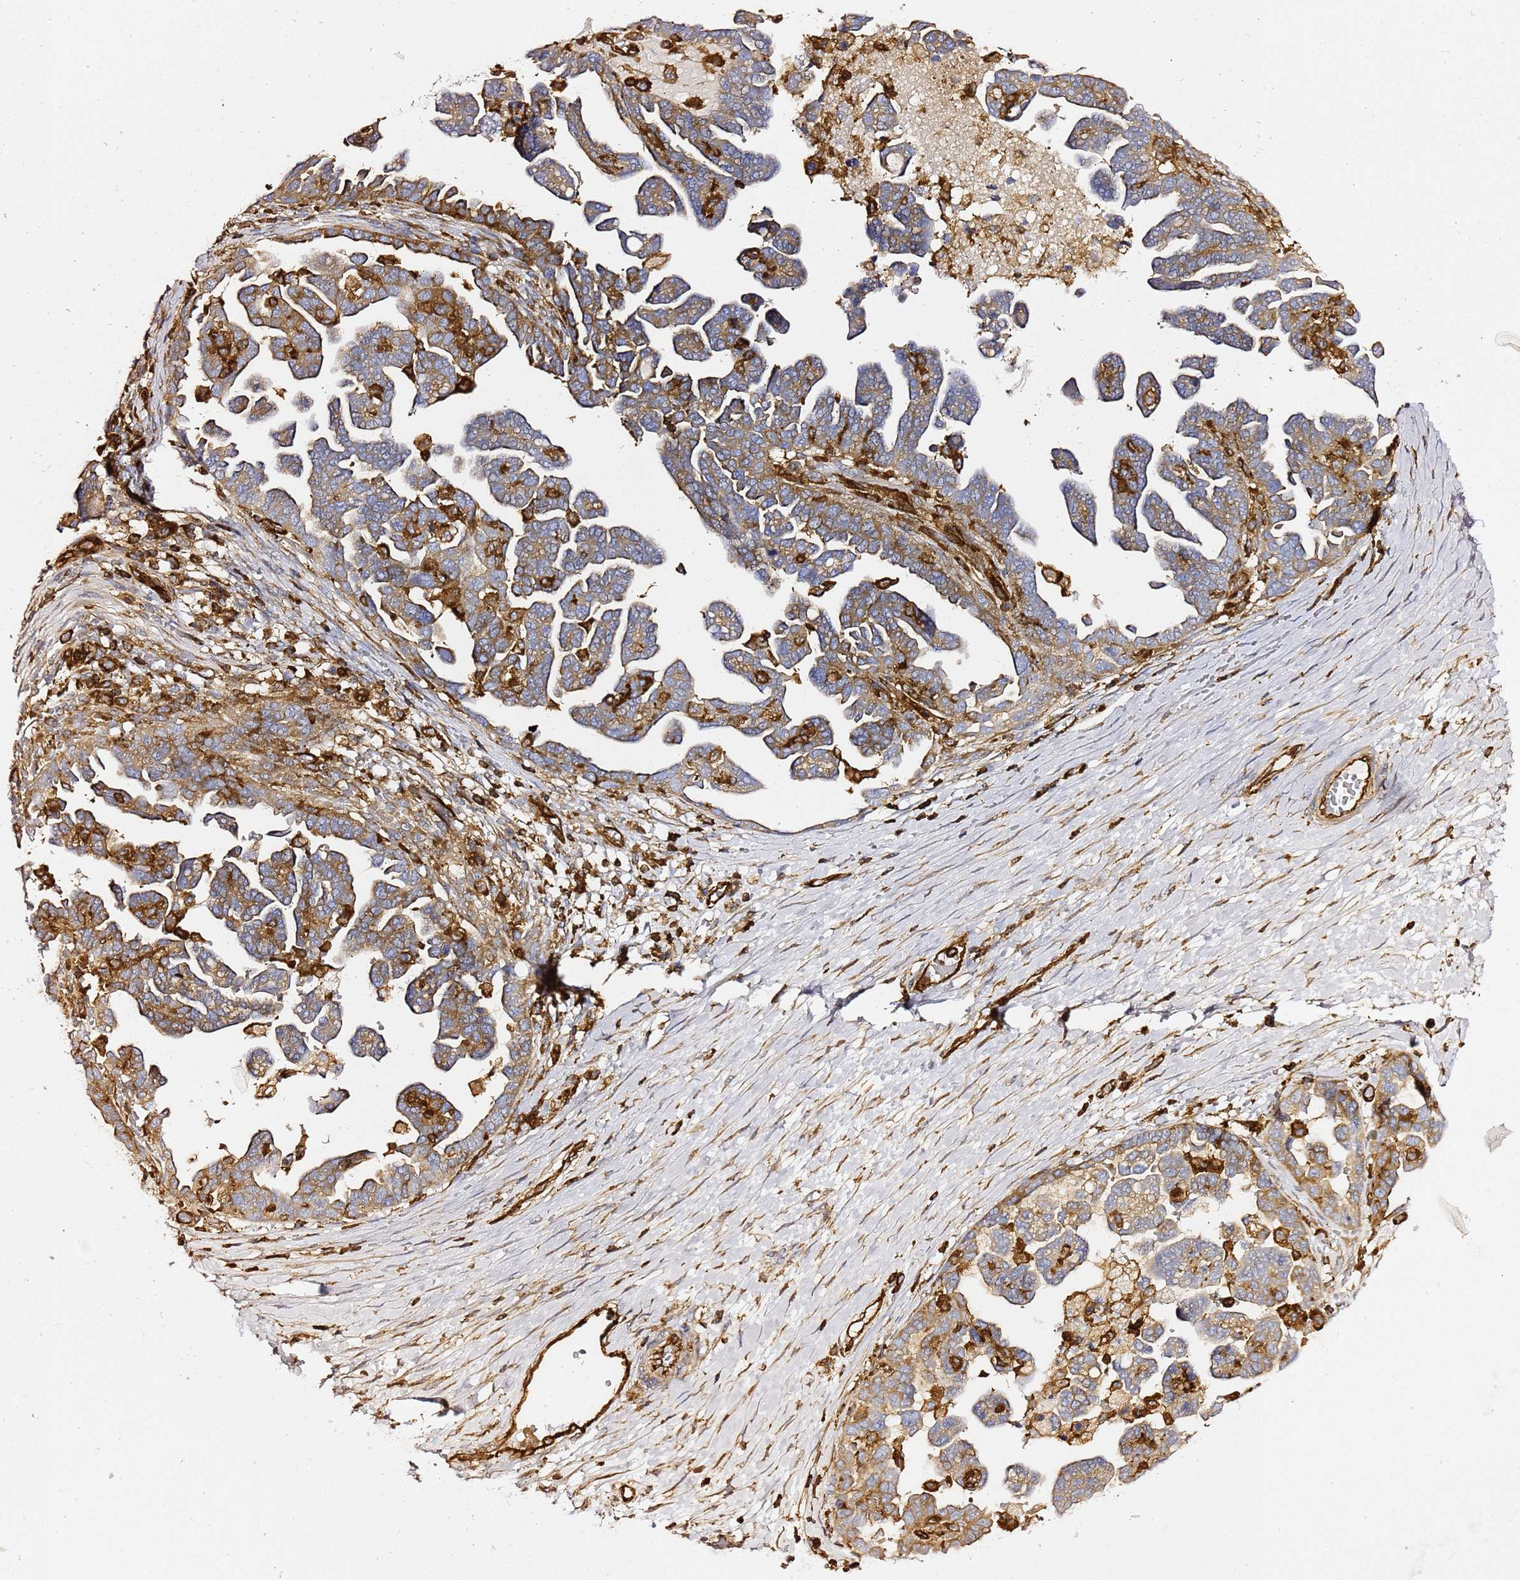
{"staining": {"intensity": "moderate", "quantity": "25%-75%", "location": "cytoplasmic/membranous"}, "tissue": "ovarian cancer", "cell_type": "Tumor cells", "image_type": "cancer", "snomed": [{"axis": "morphology", "description": "Cystadenocarcinoma, serous, NOS"}, {"axis": "topography", "description": "Ovary"}], "caption": "Serous cystadenocarcinoma (ovarian) stained with a brown dye demonstrates moderate cytoplasmic/membranous positive positivity in about 25%-75% of tumor cells.", "gene": "ZBTB8OS", "patient": {"sex": "female", "age": 54}}